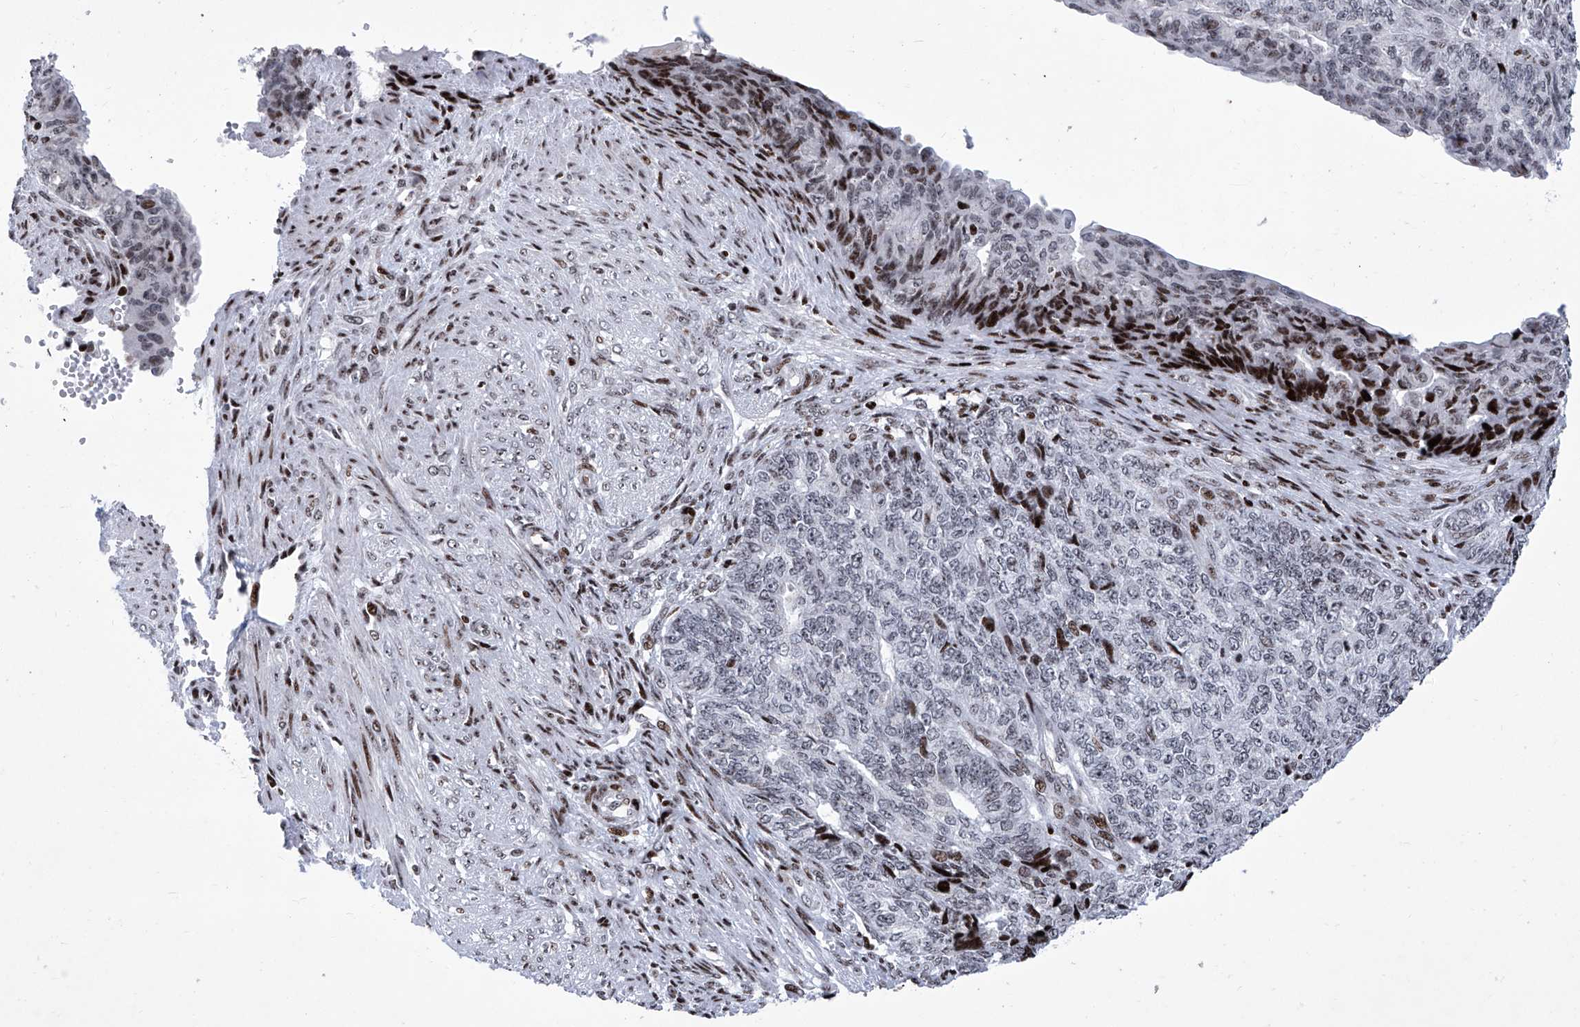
{"staining": {"intensity": "moderate", "quantity": "<25%", "location": "nuclear"}, "tissue": "endometrial cancer", "cell_type": "Tumor cells", "image_type": "cancer", "snomed": [{"axis": "morphology", "description": "Adenocarcinoma, NOS"}, {"axis": "topography", "description": "Endometrium"}], "caption": "A micrograph of human endometrial cancer (adenocarcinoma) stained for a protein shows moderate nuclear brown staining in tumor cells.", "gene": "HEY2", "patient": {"sex": "female", "age": 32}}